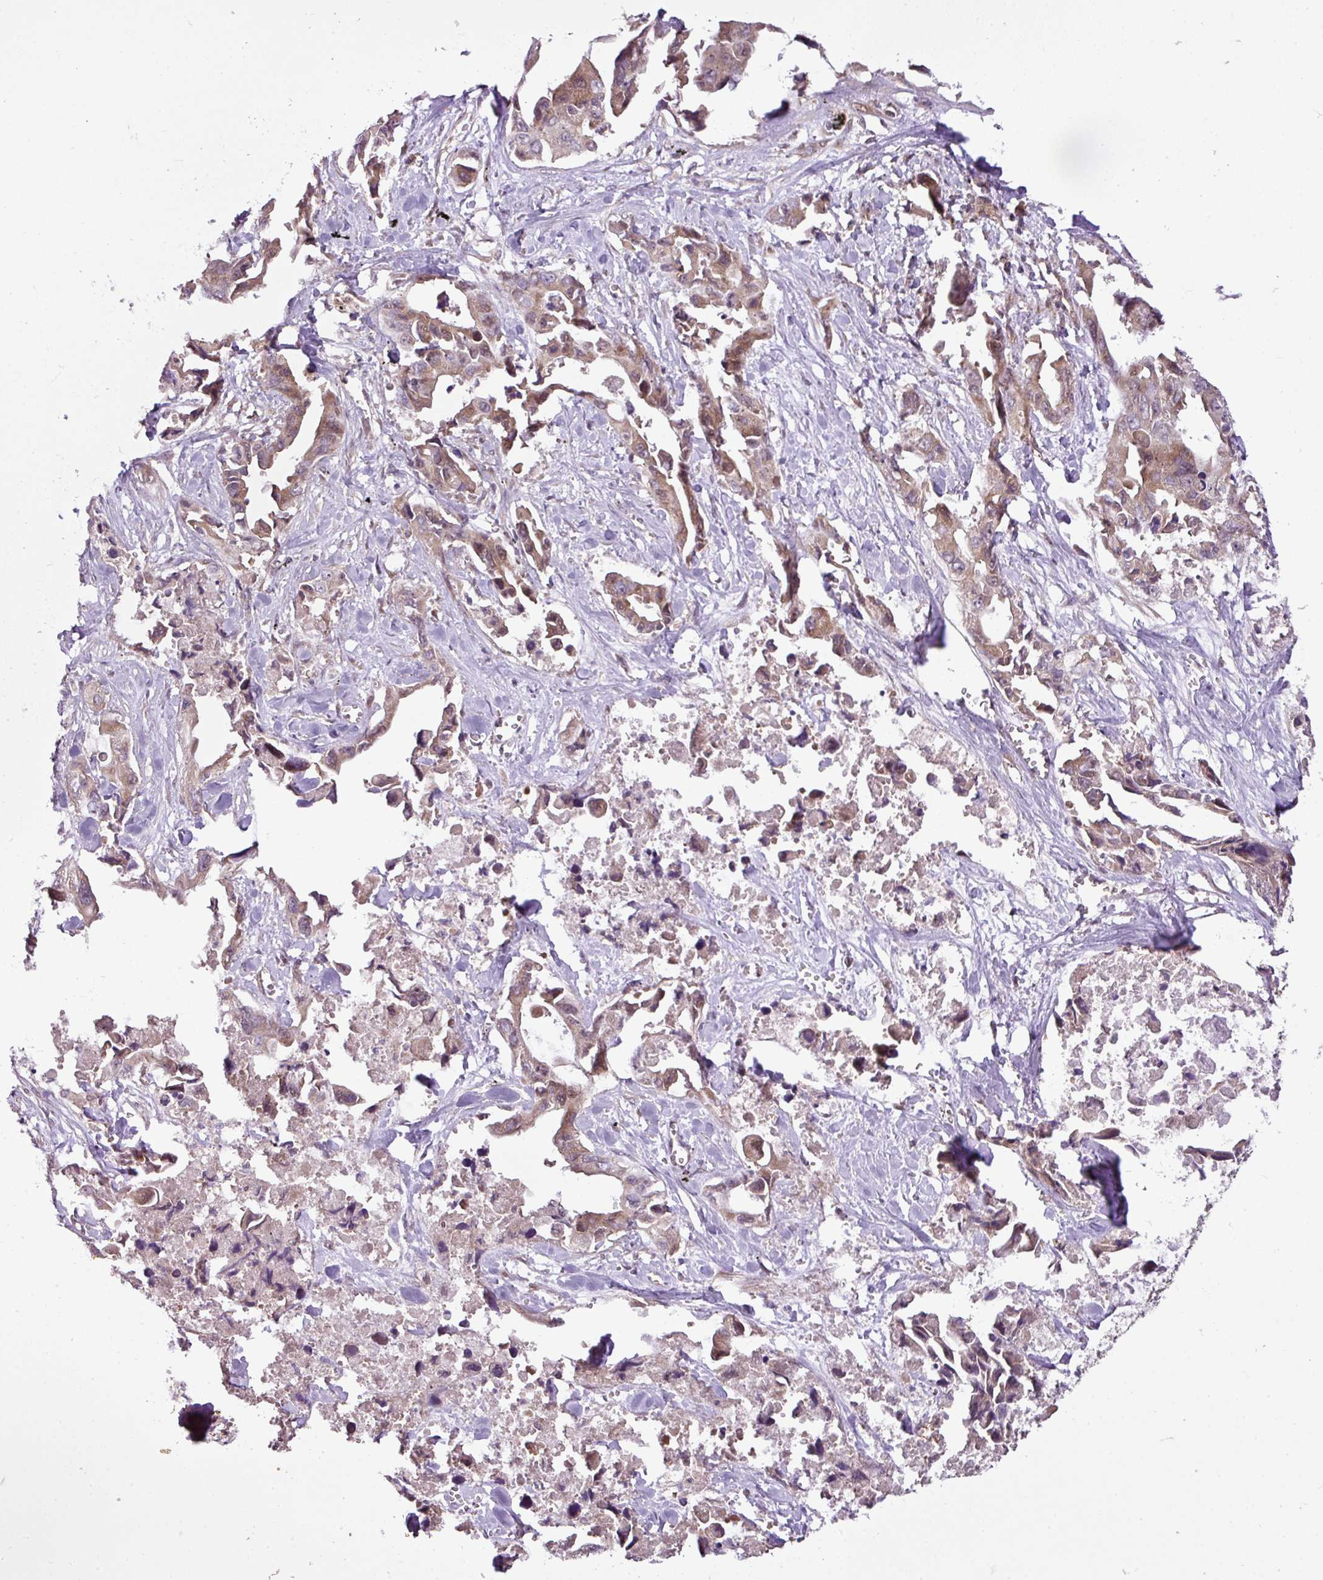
{"staining": {"intensity": "weak", "quantity": "25%-75%", "location": "cytoplasmic/membranous,nuclear"}, "tissue": "lung cancer", "cell_type": "Tumor cells", "image_type": "cancer", "snomed": [{"axis": "morphology", "description": "Adenocarcinoma, NOS"}, {"axis": "topography", "description": "Lung"}], "caption": "Immunohistochemical staining of human lung adenocarcinoma exhibits low levels of weak cytoplasmic/membranous and nuclear staining in approximately 25%-75% of tumor cells.", "gene": "COX18", "patient": {"sex": "male", "age": 64}}